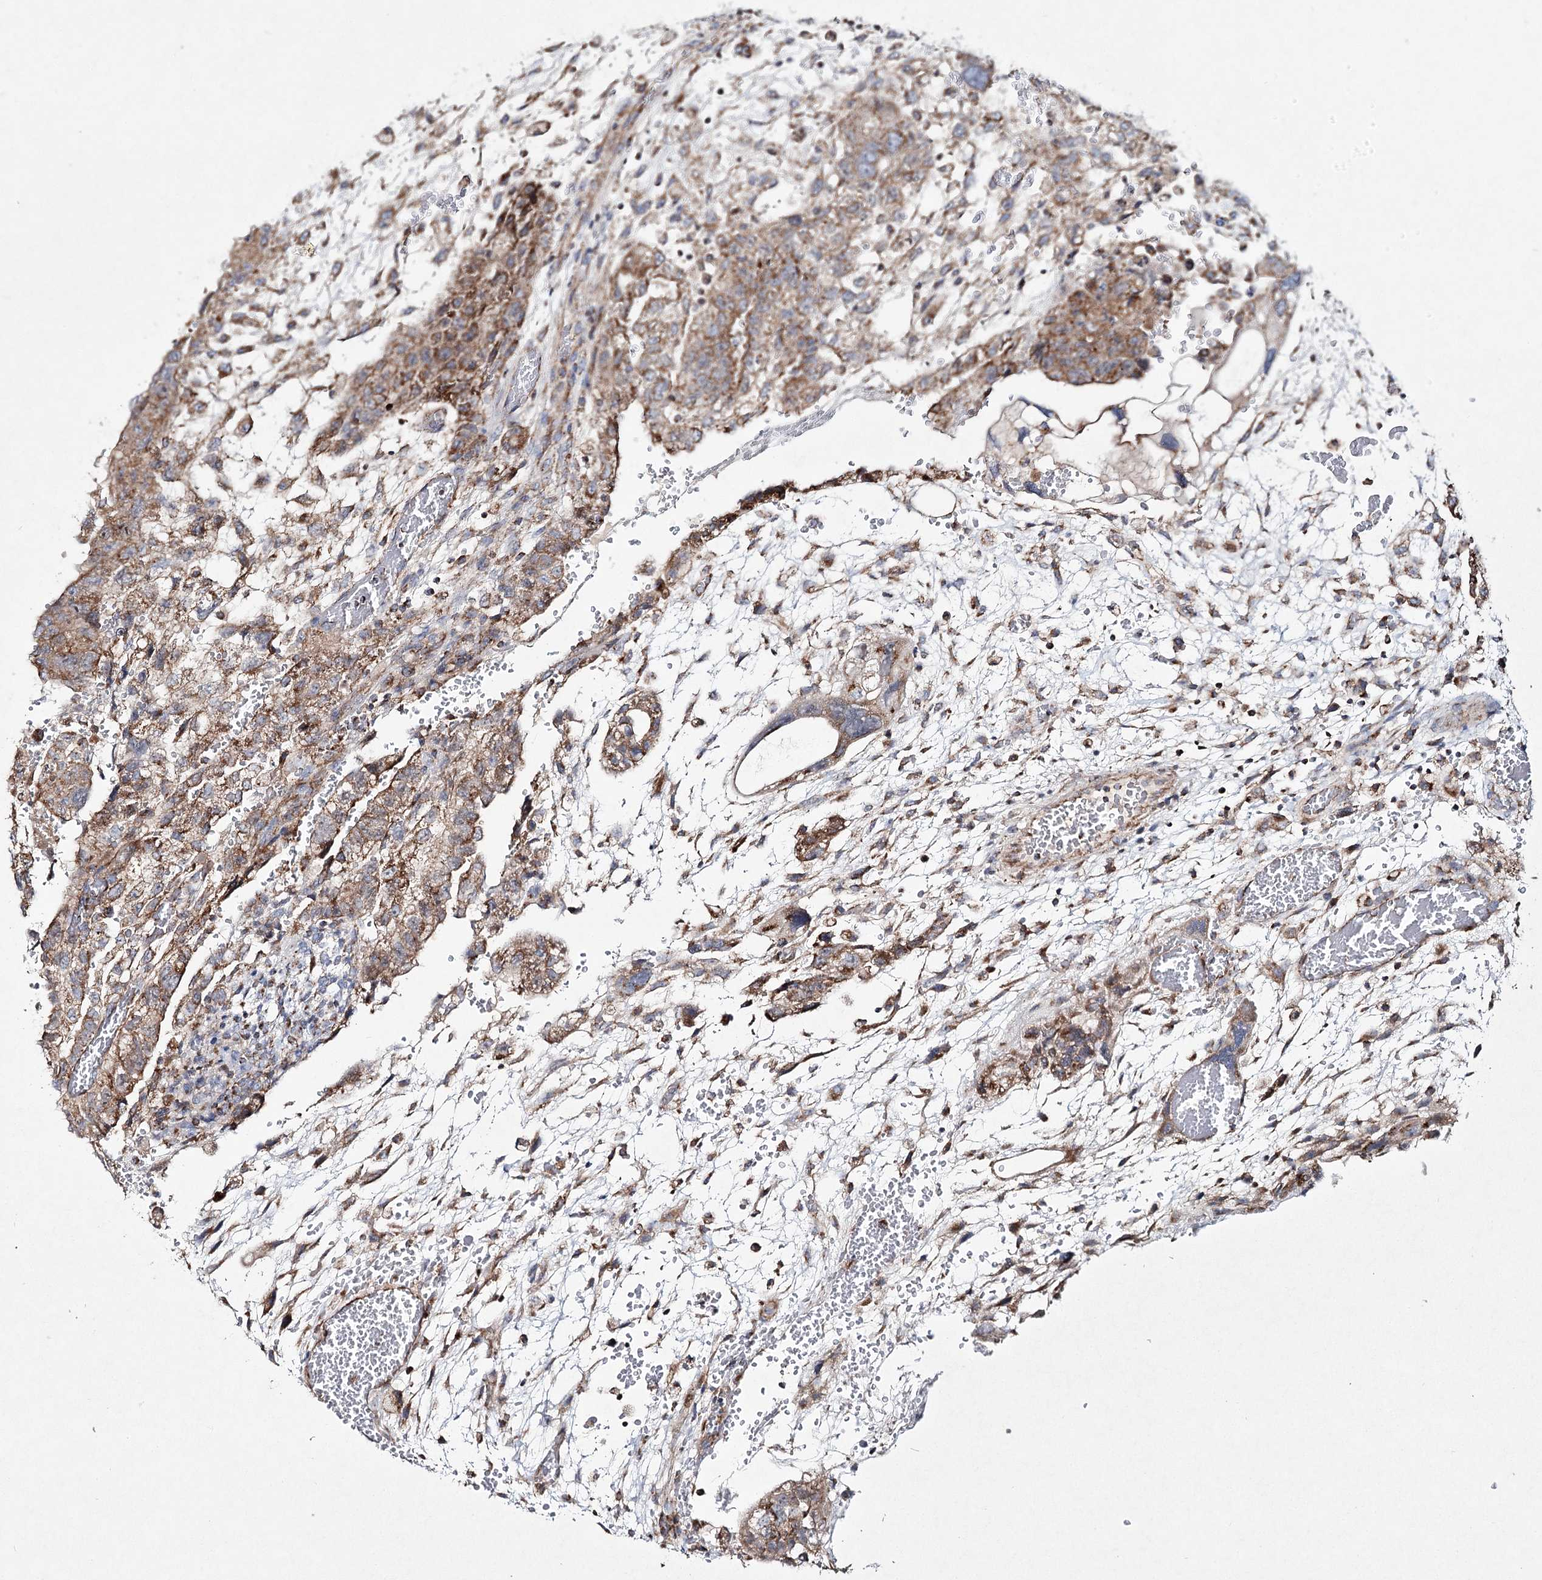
{"staining": {"intensity": "moderate", "quantity": ">75%", "location": "cytoplasmic/membranous"}, "tissue": "testis cancer", "cell_type": "Tumor cells", "image_type": "cancer", "snomed": [{"axis": "morphology", "description": "Carcinoma, Embryonal, NOS"}, {"axis": "topography", "description": "Testis"}], "caption": "Embryonal carcinoma (testis) was stained to show a protein in brown. There is medium levels of moderate cytoplasmic/membranous staining in approximately >75% of tumor cells.", "gene": "DNA2", "patient": {"sex": "male", "age": 36}}